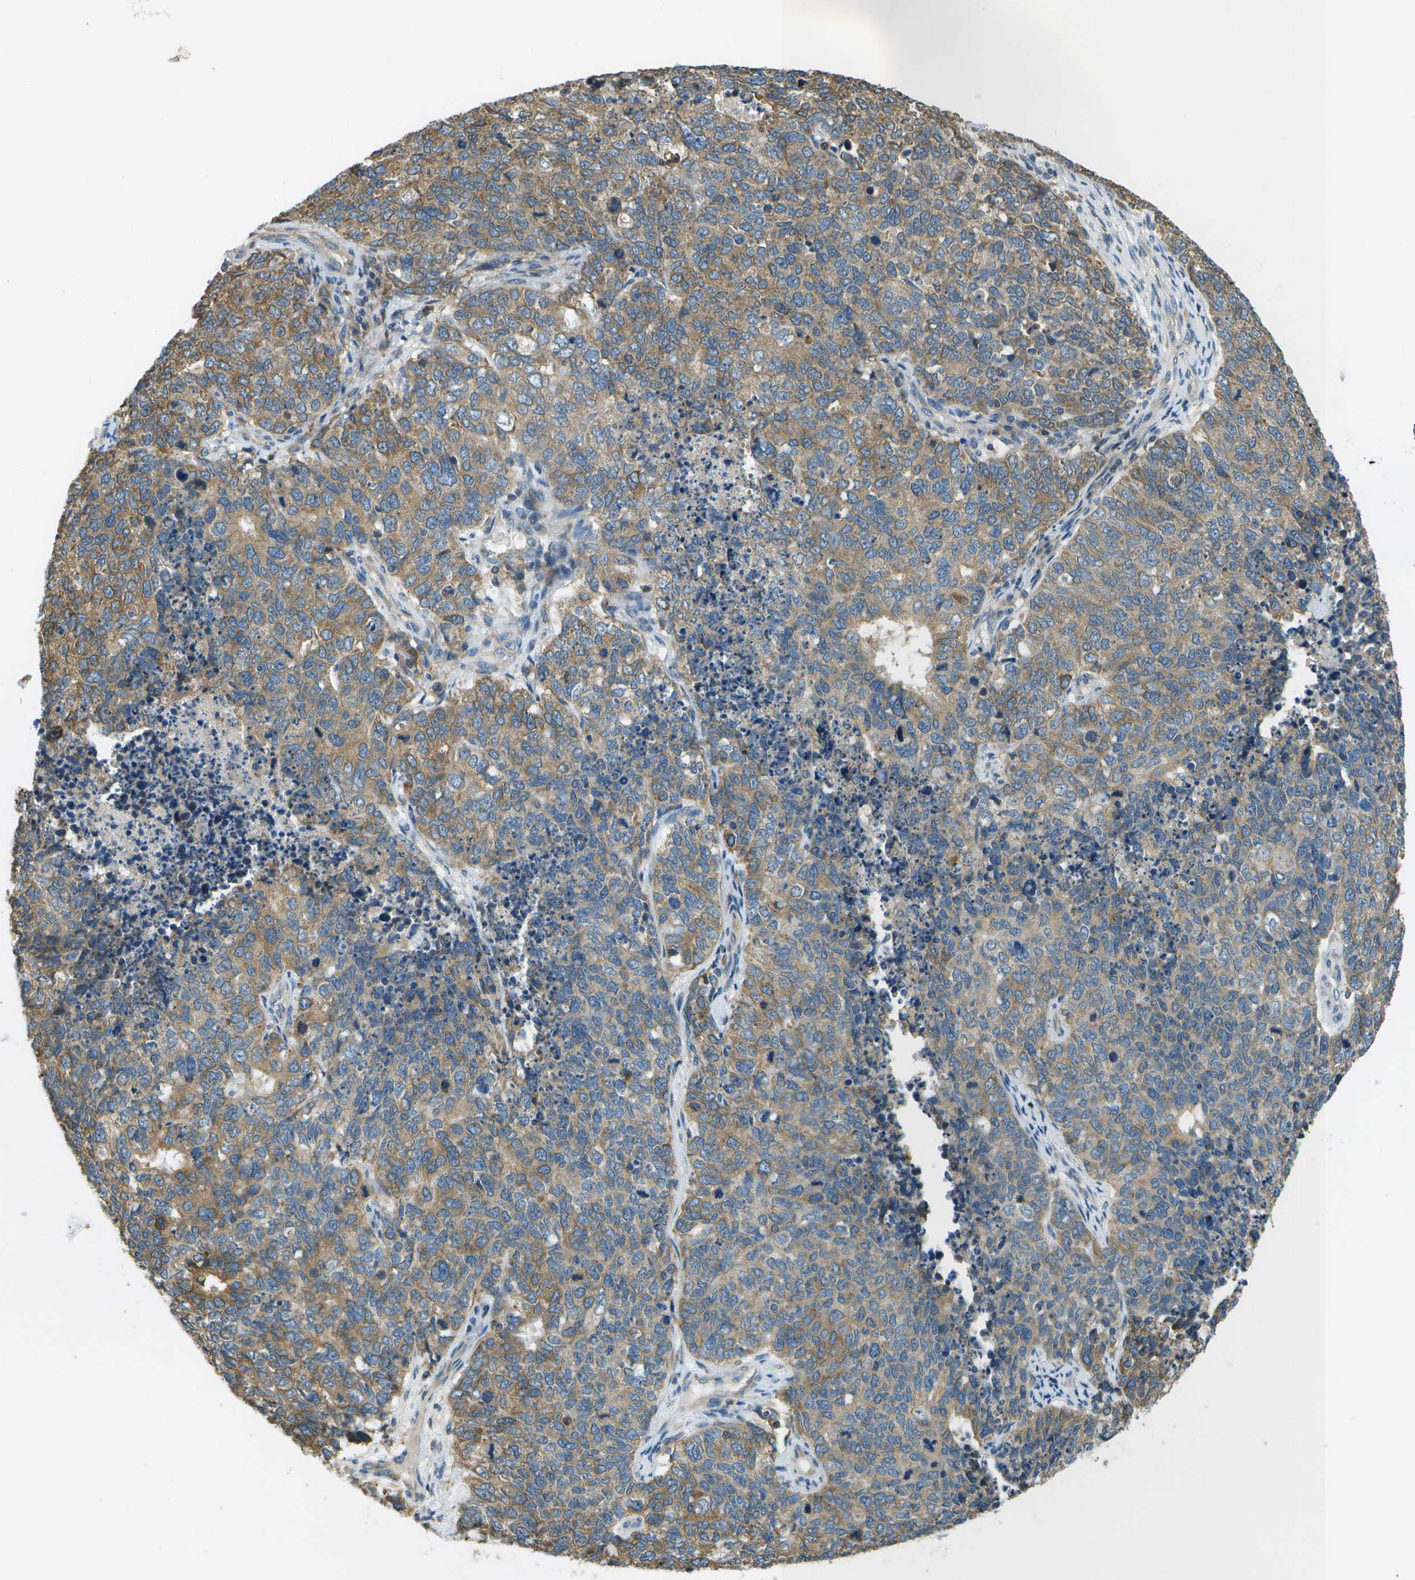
{"staining": {"intensity": "weak", "quantity": ">75%", "location": "cytoplasmic/membranous"}, "tissue": "cervical cancer", "cell_type": "Tumor cells", "image_type": "cancer", "snomed": [{"axis": "morphology", "description": "Squamous cell carcinoma, NOS"}, {"axis": "topography", "description": "Cervix"}], "caption": "Cervical squamous cell carcinoma tissue shows weak cytoplasmic/membranous expression in about >75% of tumor cells", "gene": "SAMSN1", "patient": {"sex": "female", "age": 63}}